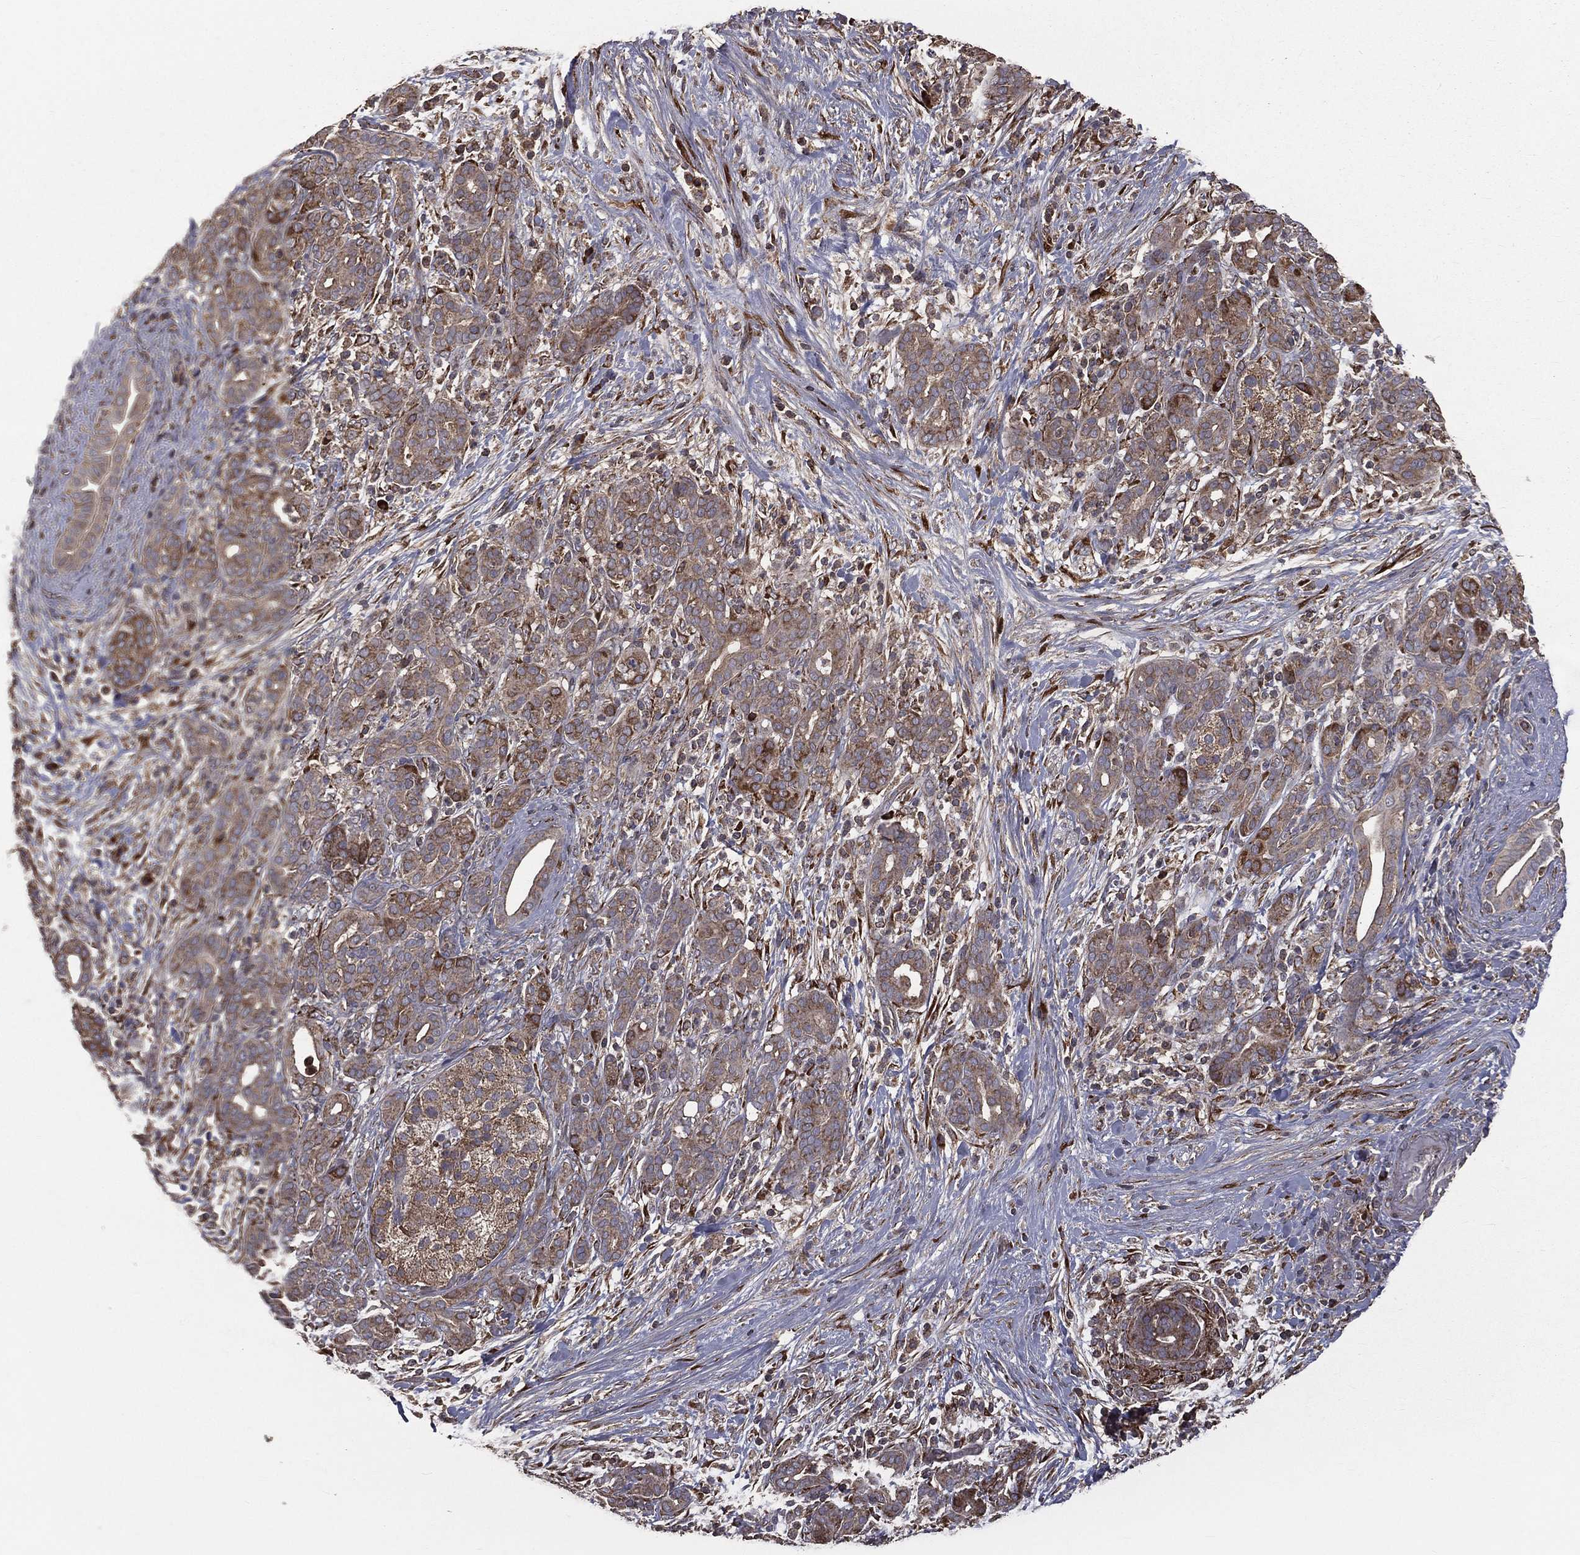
{"staining": {"intensity": "weak", "quantity": ">75%", "location": "cytoplasmic/membranous"}, "tissue": "pancreatic cancer", "cell_type": "Tumor cells", "image_type": "cancer", "snomed": [{"axis": "morphology", "description": "Adenocarcinoma, NOS"}, {"axis": "topography", "description": "Pancreas"}], "caption": "Pancreatic cancer stained with a protein marker reveals weak staining in tumor cells.", "gene": "OLFML1", "patient": {"sex": "male", "age": 44}}